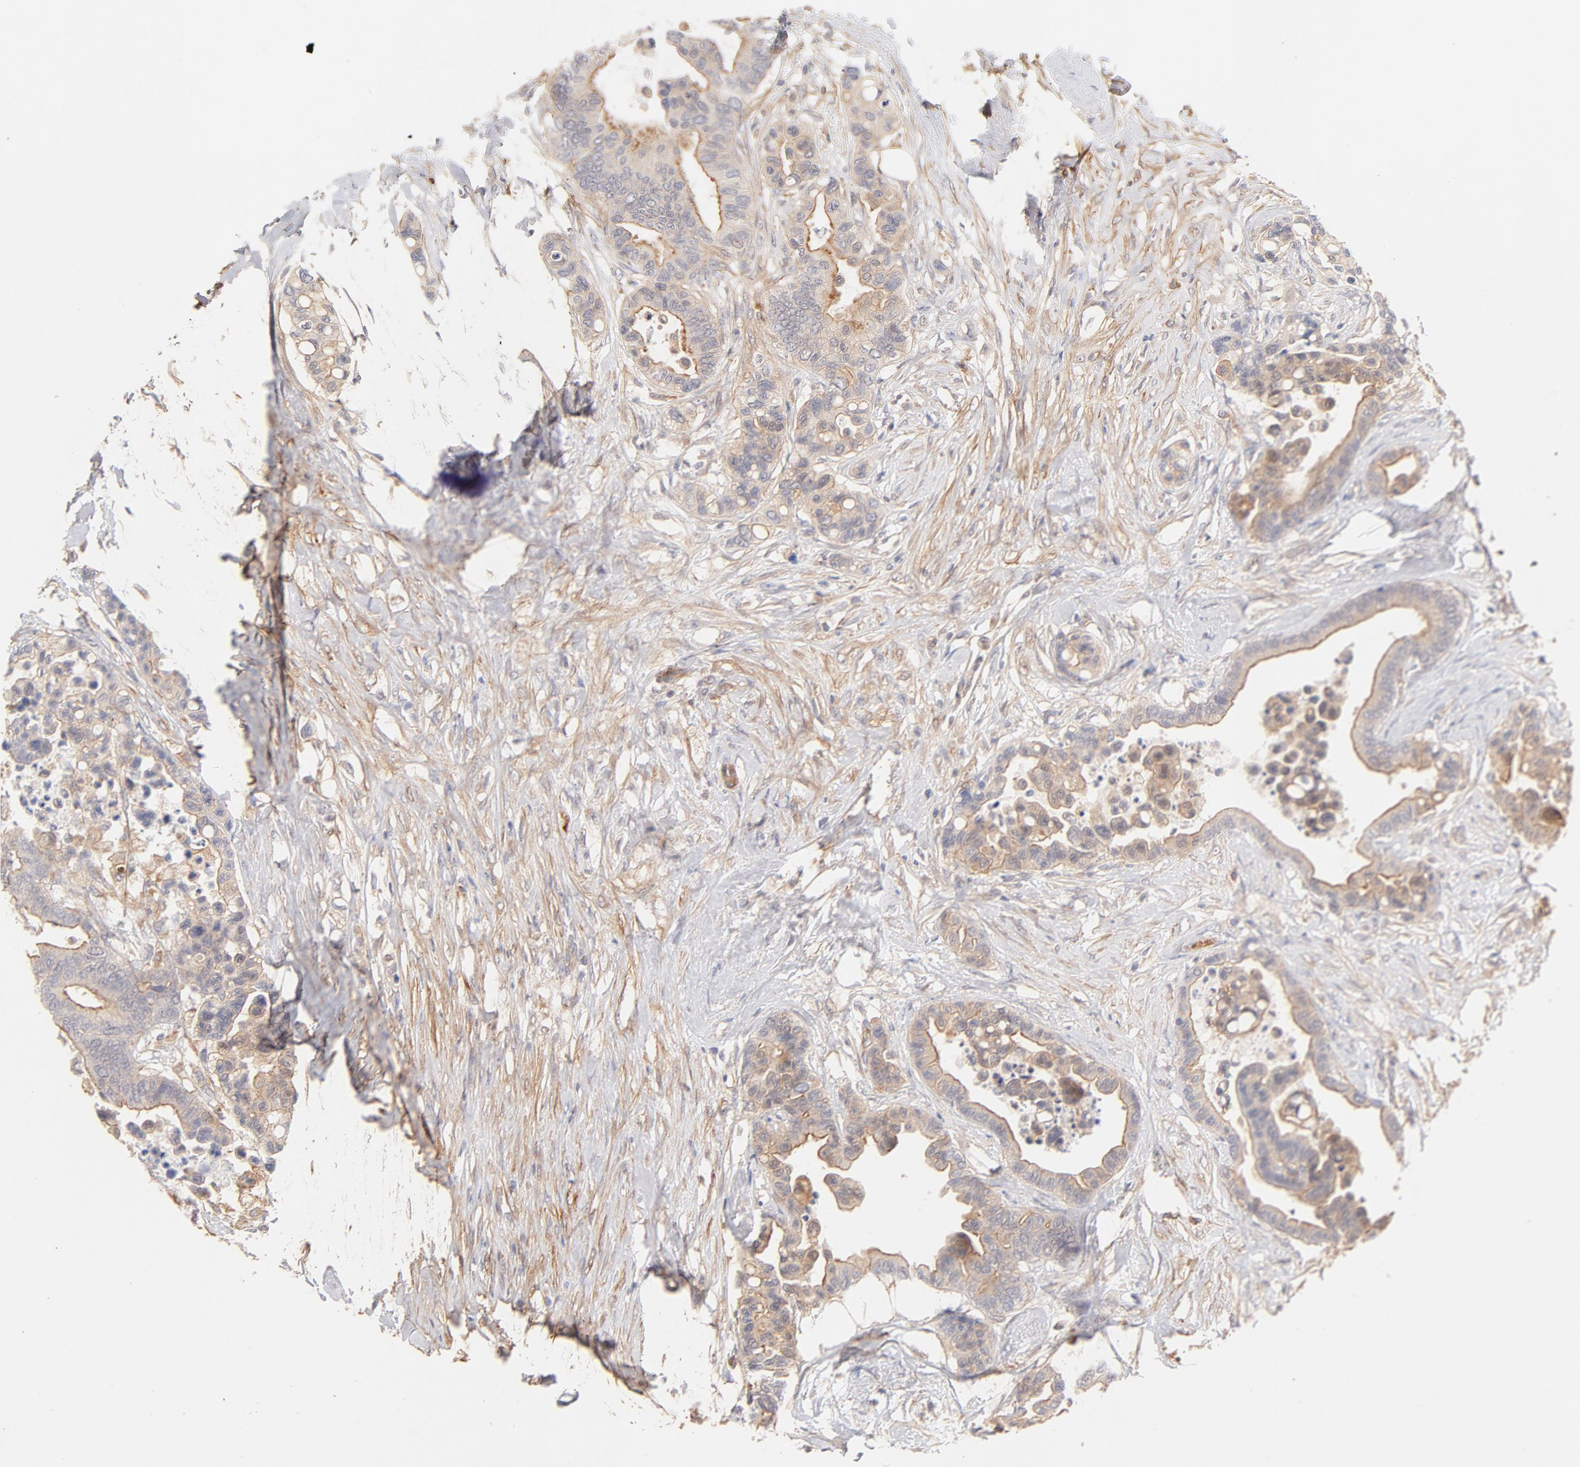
{"staining": {"intensity": "weak", "quantity": "25%-75%", "location": "cytoplasmic/membranous"}, "tissue": "colorectal cancer", "cell_type": "Tumor cells", "image_type": "cancer", "snomed": [{"axis": "morphology", "description": "Adenocarcinoma, NOS"}, {"axis": "topography", "description": "Colon"}], "caption": "Adenocarcinoma (colorectal) tissue displays weak cytoplasmic/membranous positivity in about 25%-75% of tumor cells Using DAB (3,3'-diaminobenzidine) (brown) and hematoxylin (blue) stains, captured at high magnification using brightfield microscopy.", "gene": "LDLRAP1", "patient": {"sex": "male", "age": 82}}